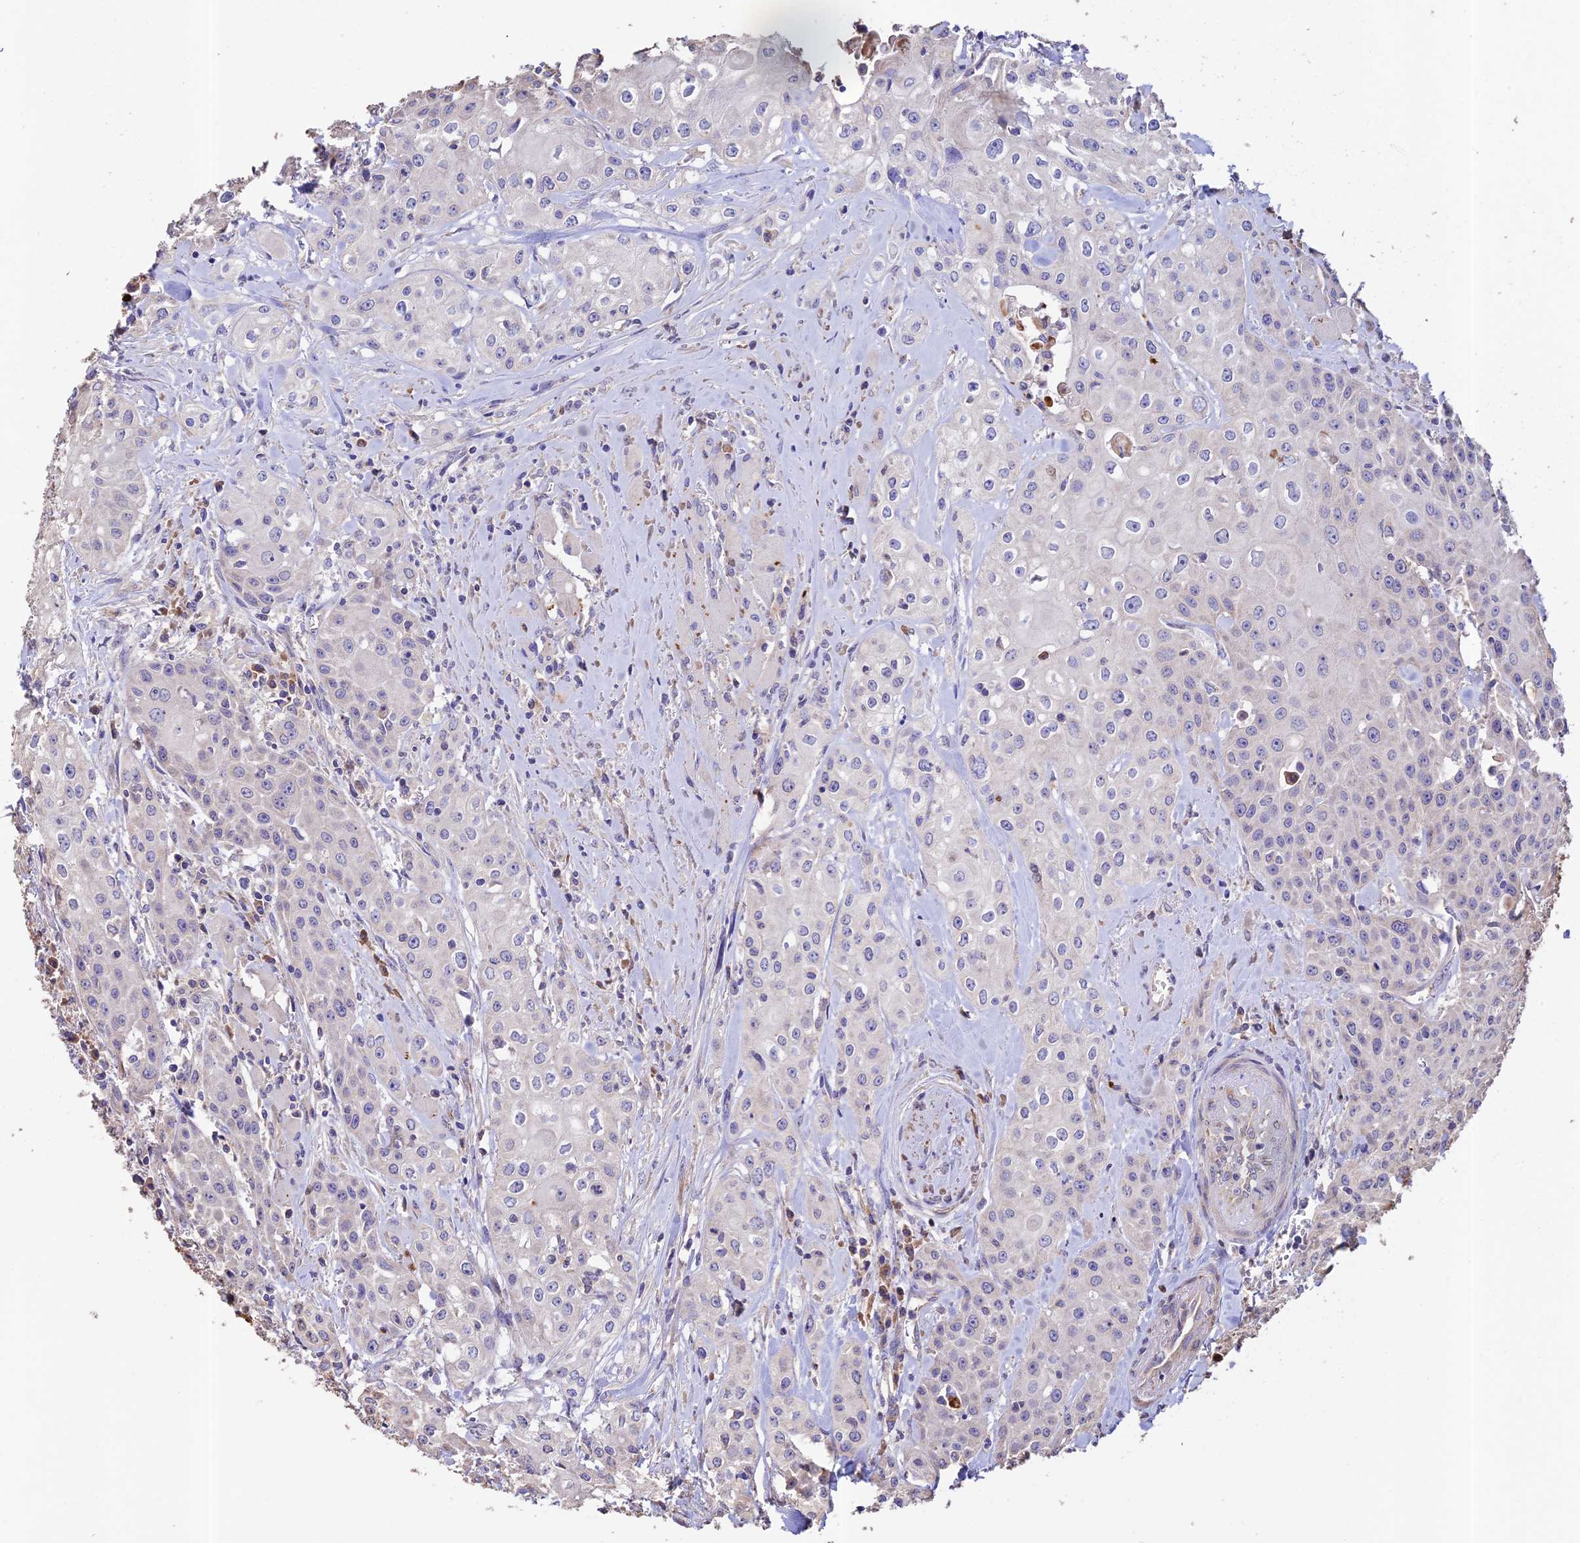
{"staining": {"intensity": "negative", "quantity": "none", "location": "none"}, "tissue": "head and neck cancer", "cell_type": "Tumor cells", "image_type": "cancer", "snomed": [{"axis": "morphology", "description": "Squamous cell carcinoma, NOS"}, {"axis": "topography", "description": "Oral tissue"}, {"axis": "topography", "description": "Head-Neck"}], "caption": "Immunohistochemistry (IHC) of head and neck cancer exhibits no expression in tumor cells.", "gene": "EMC3", "patient": {"sex": "female", "age": 82}}